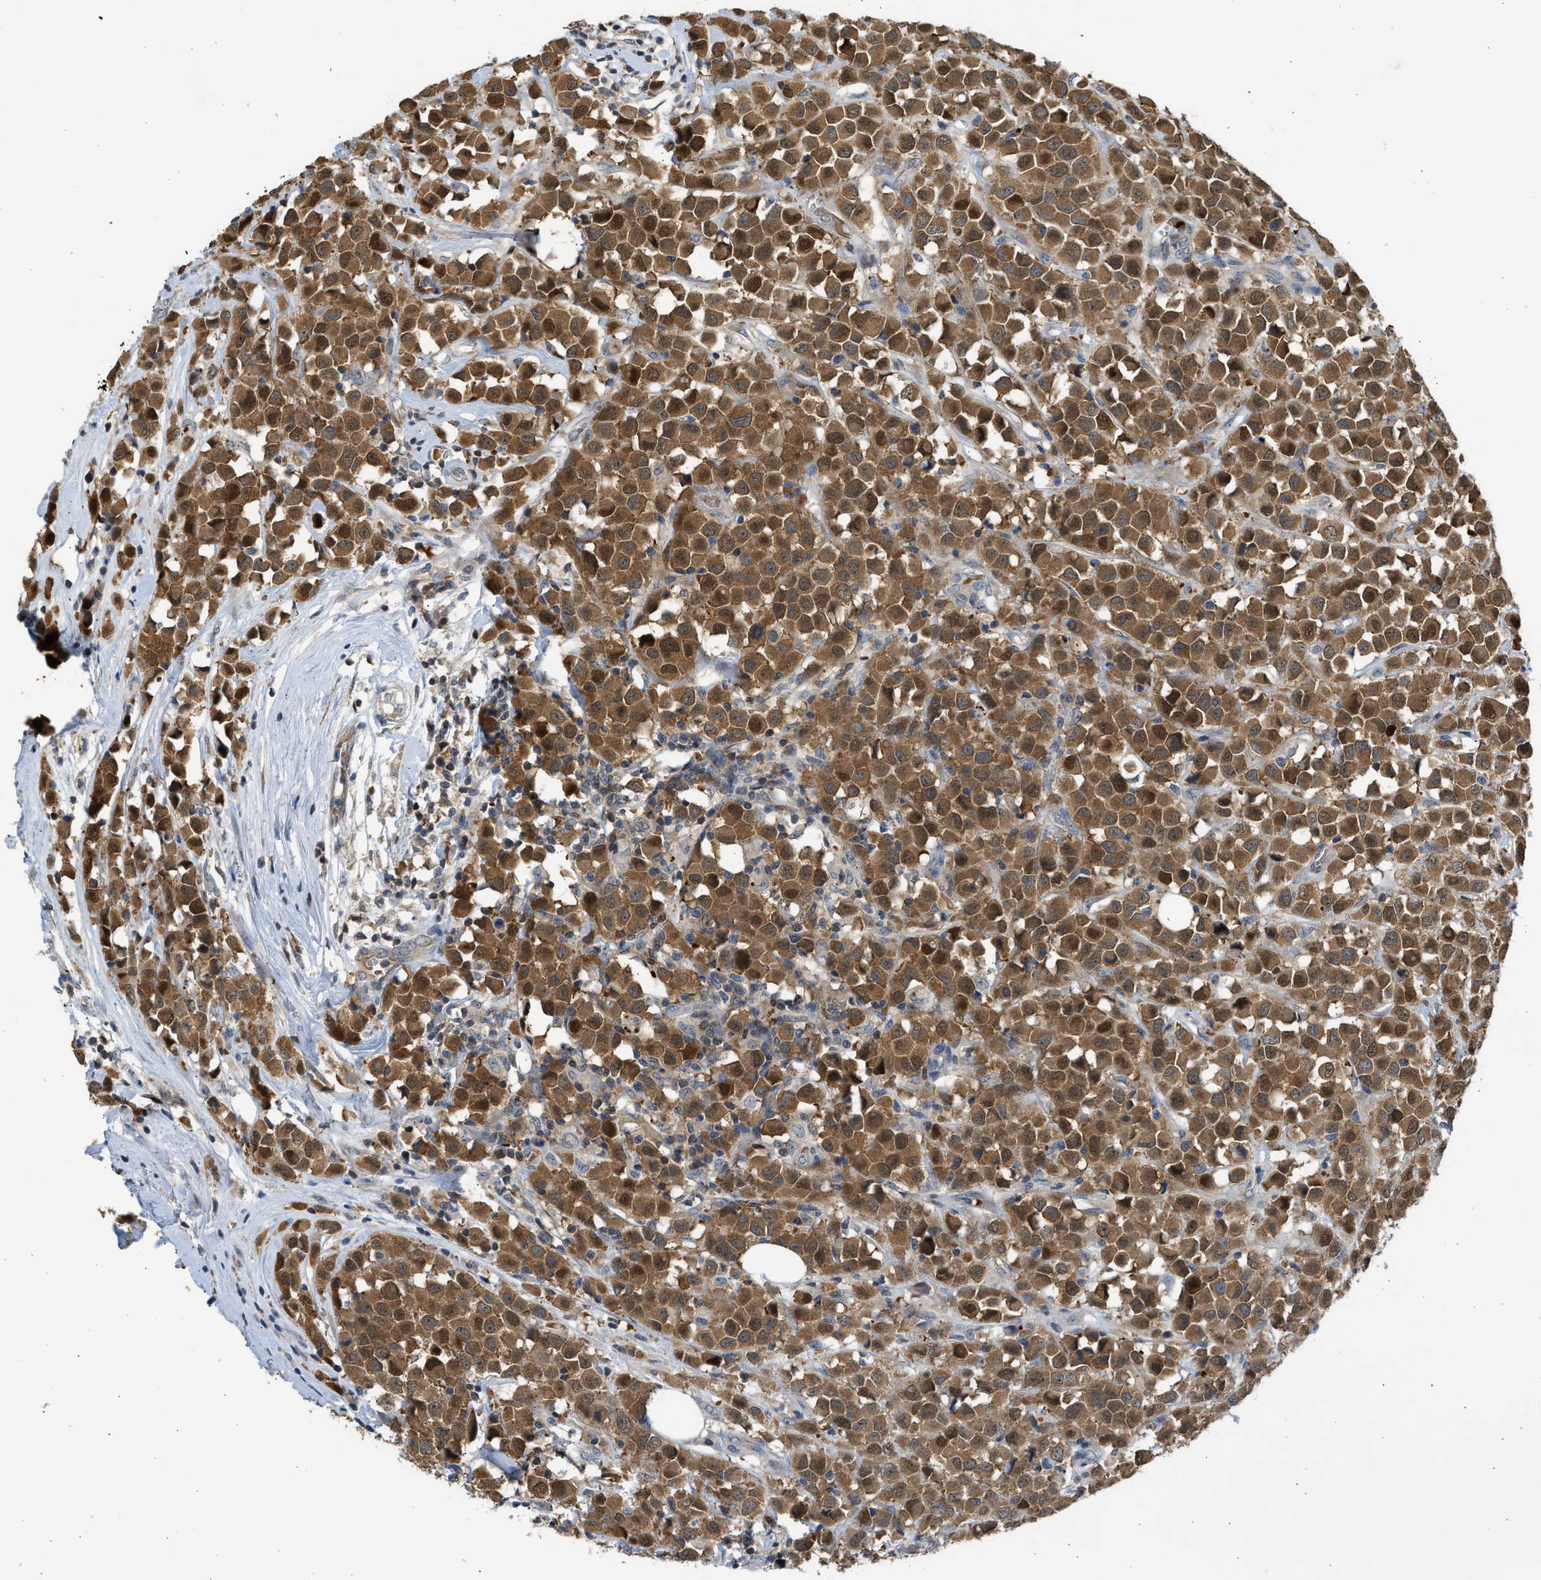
{"staining": {"intensity": "moderate", "quantity": ">75%", "location": "cytoplasmic/membranous,nuclear"}, "tissue": "breast cancer", "cell_type": "Tumor cells", "image_type": "cancer", "snomed": [{"axis": "morphology", "description": "Duct carcinoma"}, {"axis": "topography", "description": "Breast"}], "caption": "Immunohistochemical staining of breast invasive ductal carcinoma reveals medium levels of moderate cytoplasmic/membranous and nuclear protein staining in approximately >75% of tumor cells.", "gene": "MAPK7", "patient": {"sex": "female", "age": 61}}